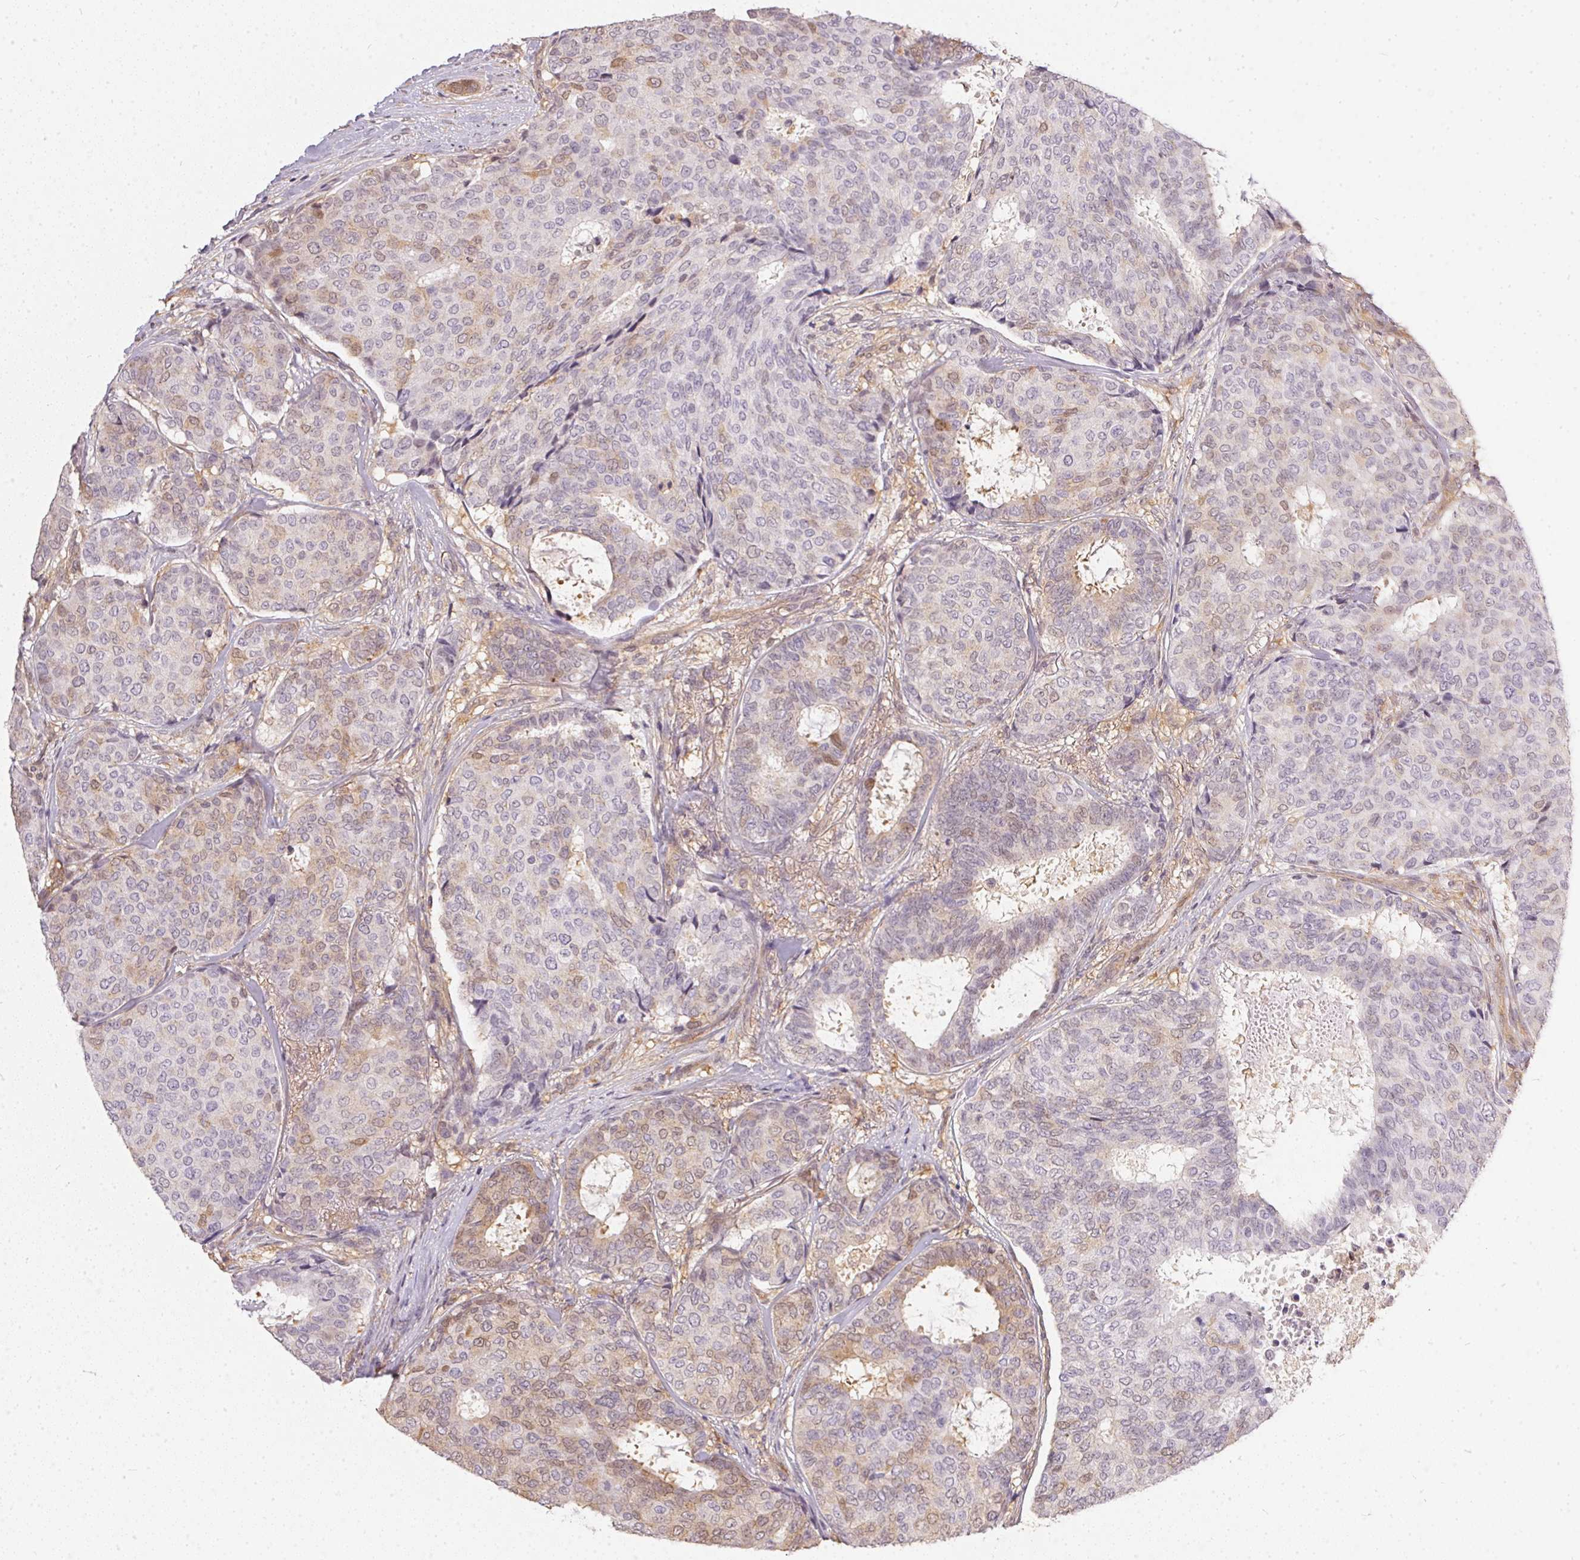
{"staining": {"intensity": "weak", "quantity": "<25%", "location": "cytoplasmic/membranous,nuclear"}, "tissue": "breast cancer", "cell_type": "Tumor cells", "image_type": "cancer", "snomed": [{"axis": "morphology", "description": "Duct carcinoma"}, {"axis": "topography", "description": "Breast"}], "caption": "This histopathology image is of invasive ductal carcinoma (breast) stained with IHC to label a protein in brown with the nuclei are counter-stained blue. There is no positivity in tumor cells.", "gene": "BLMH", "patient": {"sex": "female", "age": 75}}